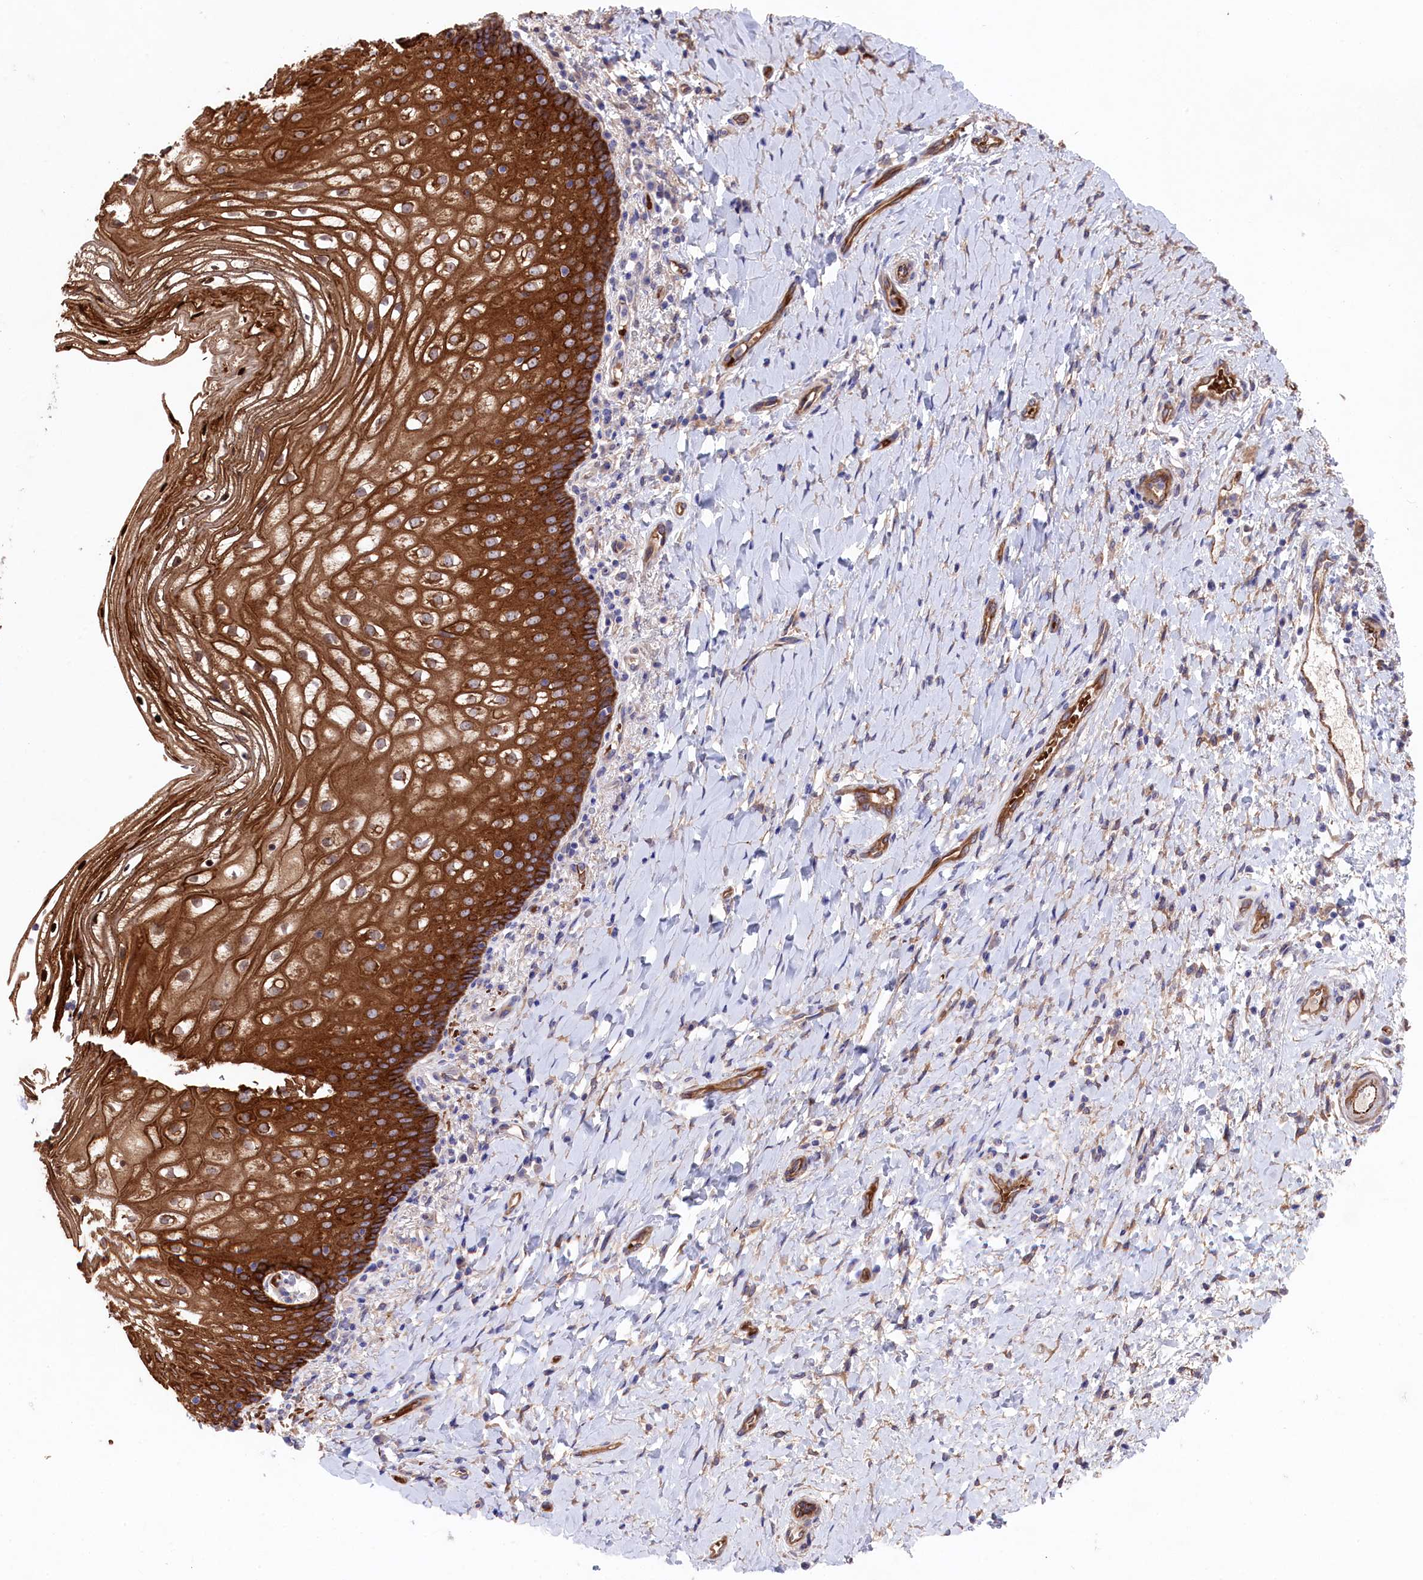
{"staining": {"intensity": "strong", "quantity": ">75%", "location": "cytoplasmic/membranous"}, "tissue": "vagina", "cell_type": "Squamous epithelial cells", "image_type": "normal", "snomed": [{"axis": "morphology", "description": "Normal tissue, NOS"}, {"axis": "topography", "description": "Vagina"}], "caption": "Protein staining reveals strong cytoplasmic/membranous staining in approximately >75% of squamous epithelial cells in normal vagina. (IHC, brightfield microscopy, high magnification).", "gene": "LHFPL4", "patient": {"sex": "female", "age": 60}}